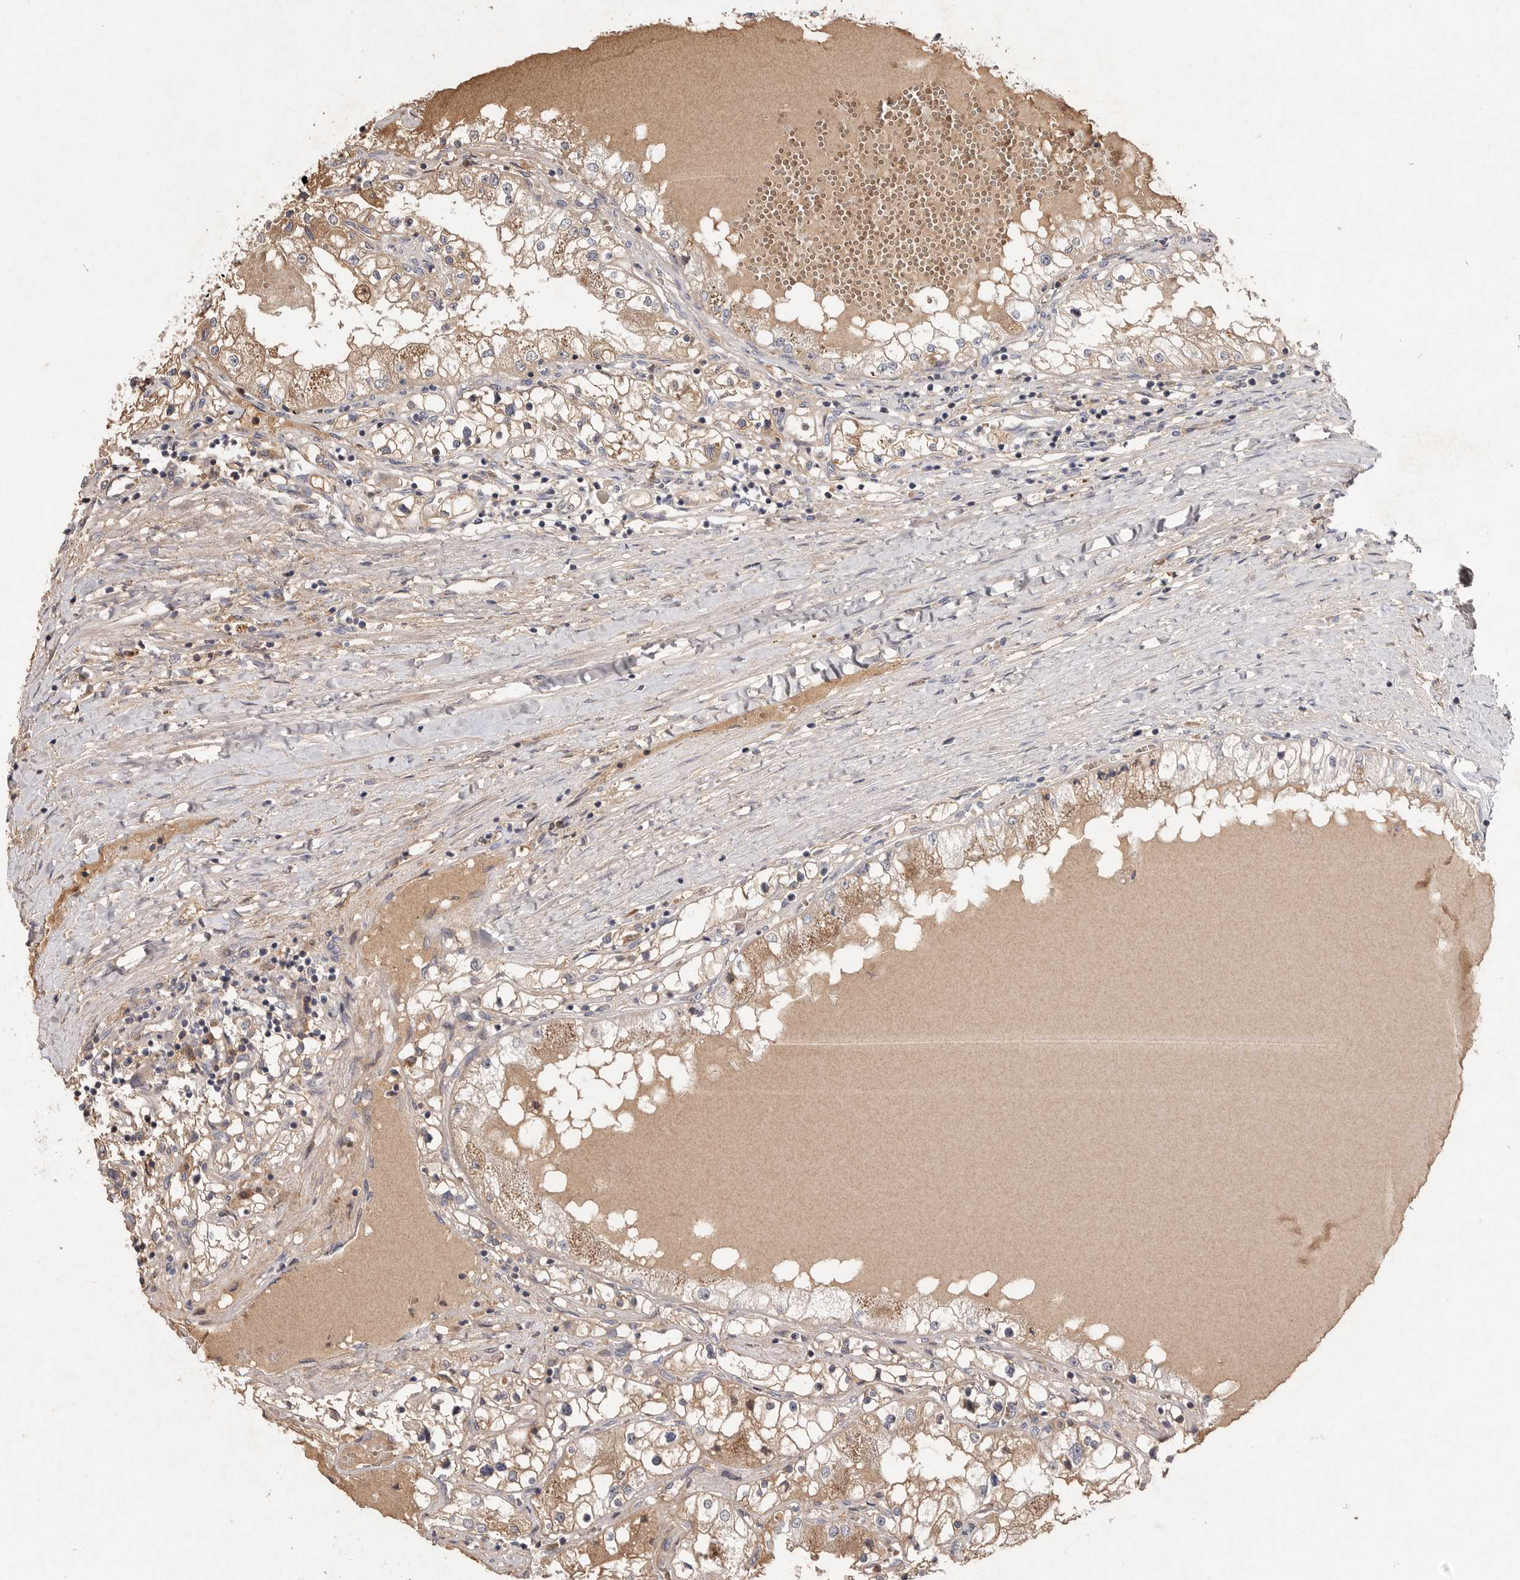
{"staining": {"intensity": "moderate", "quantity": "25%-75%", "location": "cytoplasmic/membranous"}, "tissue": "renal cancer", "cell_type": "Tumor cells", "image_type": "cancer", "snomed": [{"axis": "morphology", "description": "Adenocarcinoma, NOS"}, {"axis": "topography", "description": "Kidney"}], "caption": "An image showing moderate cytoplasmic/membranous positivity in about 25%-75% of tumor cells in renal adenocarcinoma, as visualized by brown immunohistochemical staining.", "gene": "VN1R4", "patient": {"sex": "male", "age": 68}}